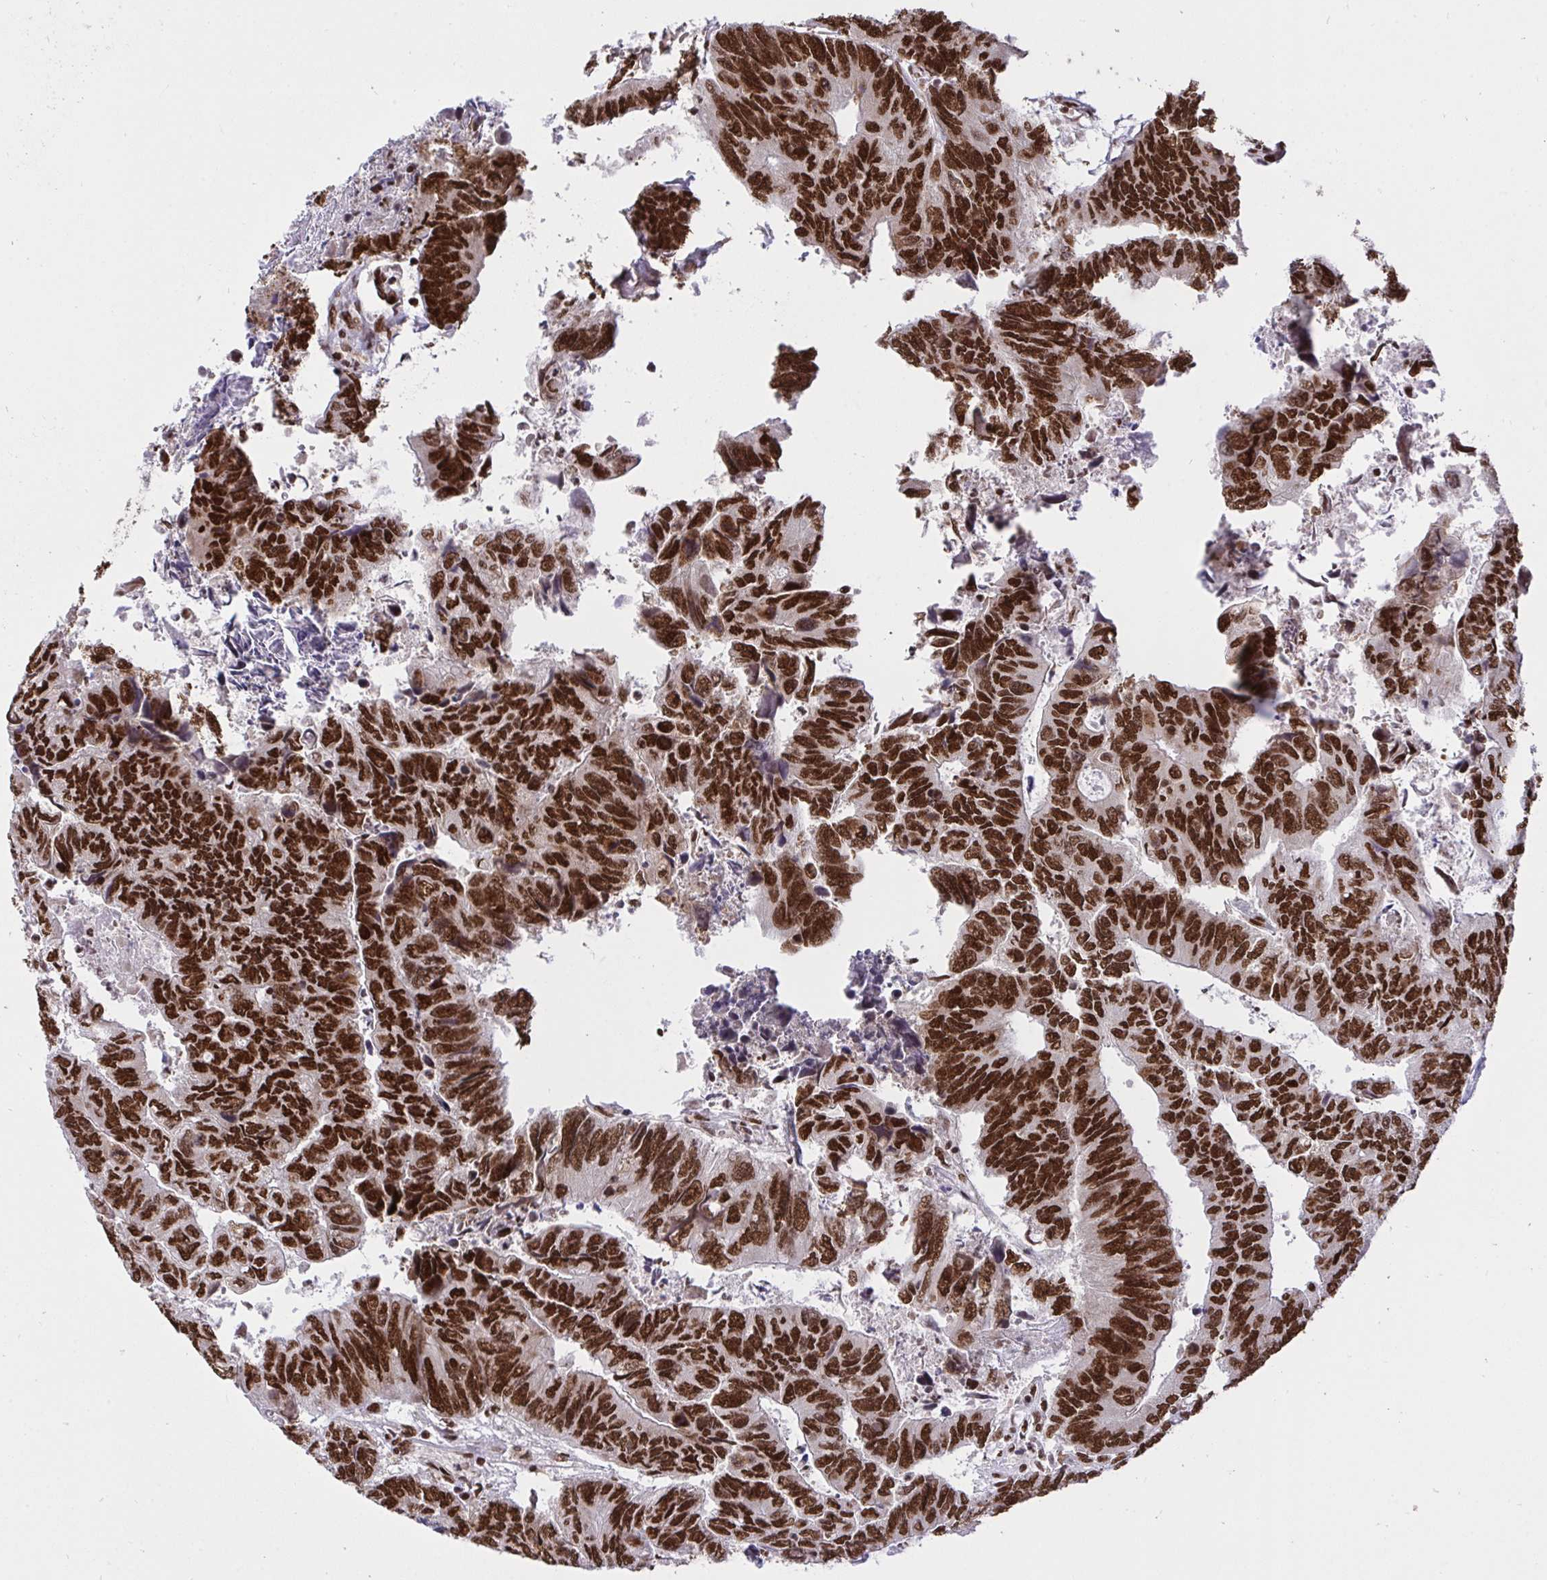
{"staining": {"intensity": "strong", "quantity": ">75%", "location": "nuclear"}, "tissue": "colorectal cancer", "cell_type": "Tumor cells", "image_type": "cancer", "snomed": [{"axis": "morphology", "description": "Adenocarcinoma, NOS"}, {"axis": "topography", "description": "Colon"}], "caption": "Immunohistochemistry micrograph of neoplastic tissue: colorectal adenocarcinoma stained using immunohistochemistry (IHC) demonstrates high levels of strong protein expression localized specifically in the nuclear of tumor cells, appearing as a nuclear brown color.", "gene": "HNRNPL", "patient": {"sex": "female", "age": 67}}